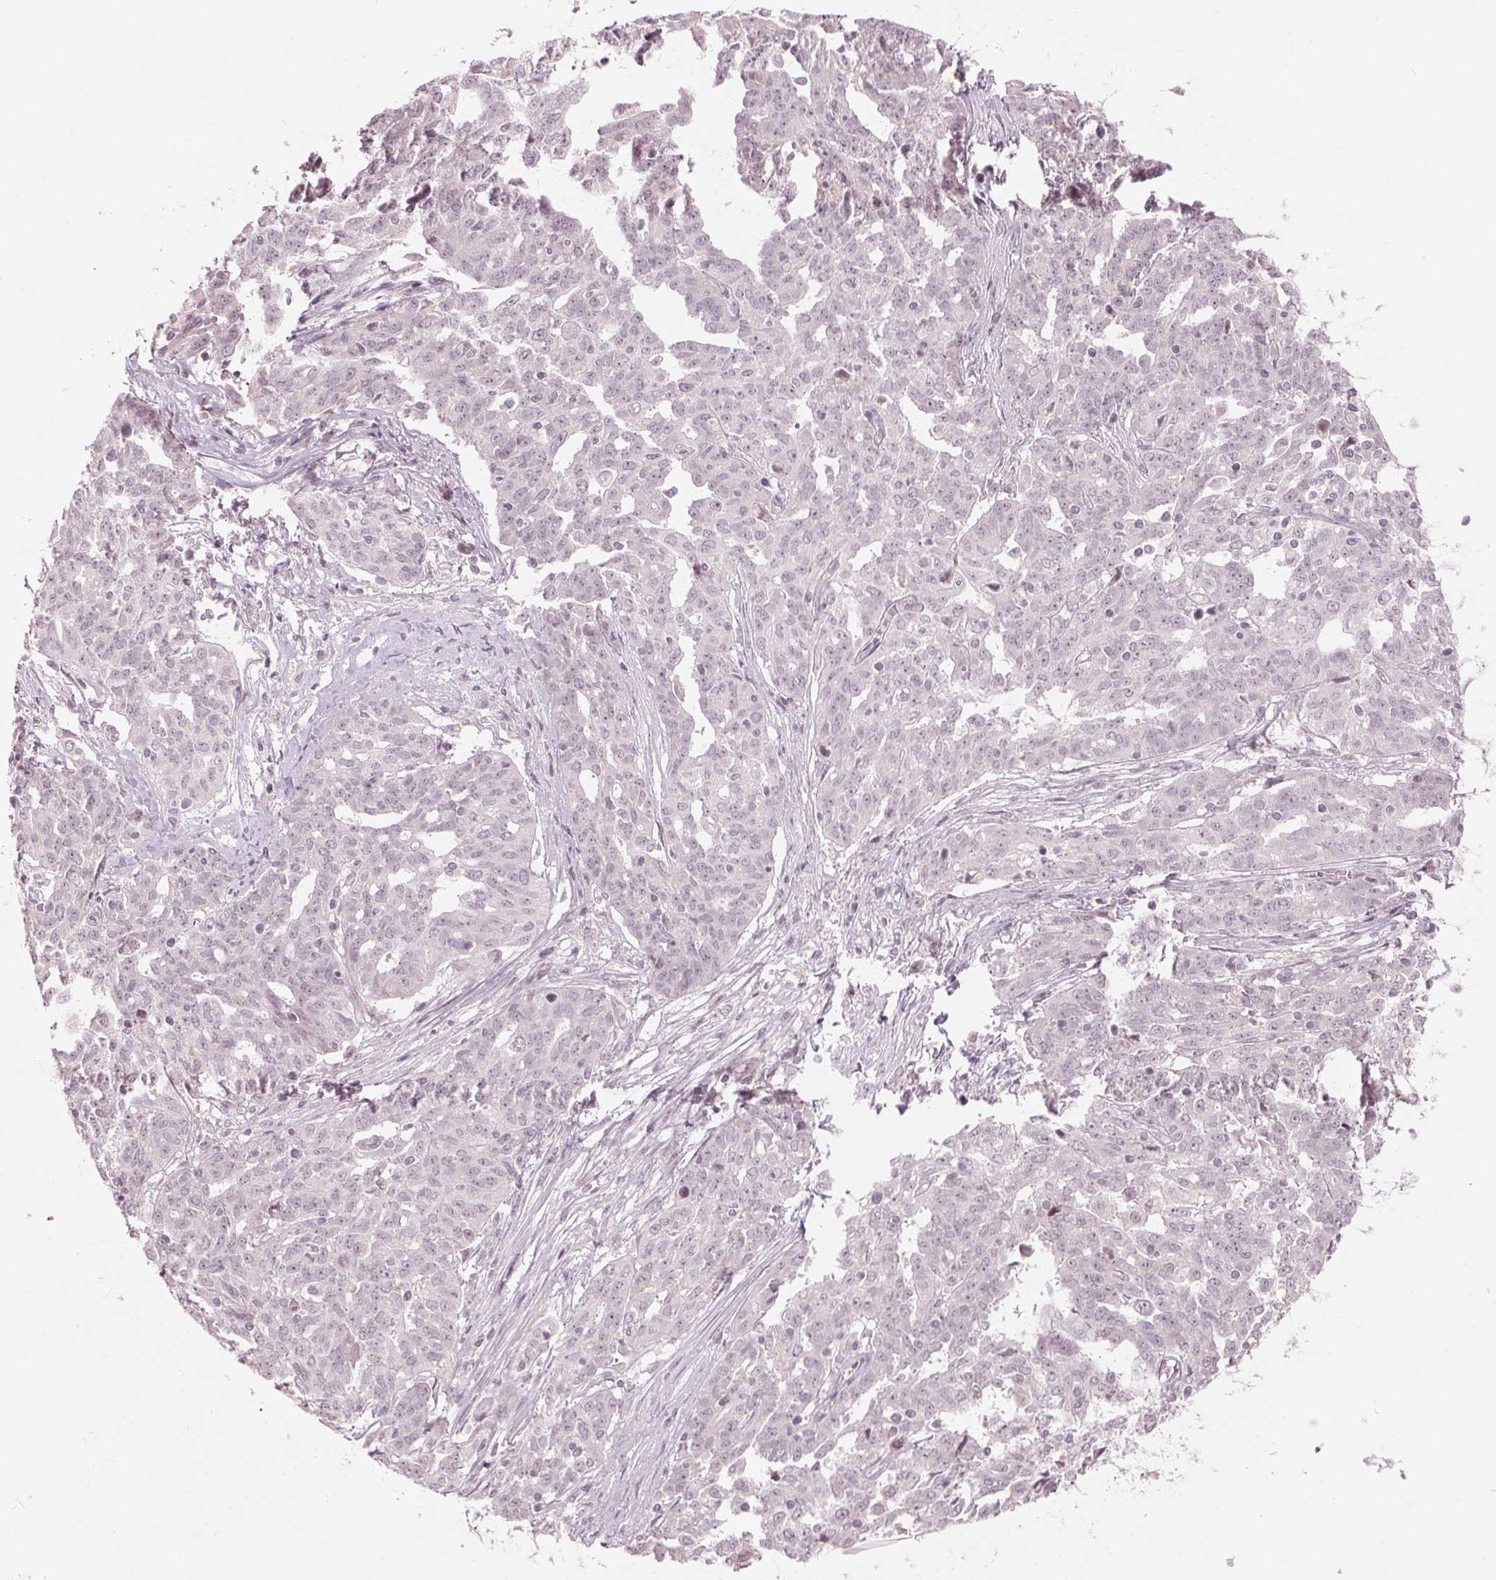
{"staining": {"intensity": "negative", "quantity": "none", "location": "none"}, "tissue": "ovarian cancer", "cell_type": "Tumor cells", "image_type": "cancer", "snomed": [{"axis": "morphology", "description": "Cystadenocarcinoma, serous, NOS"}, {"axis": "topography", "description": "Ovary"}], "caption": "This is an immunohistochemistry image of ovarian serous cystadenocarcinoma. There is no staining in tumor cells.", "gene": "TMED6", "patient": {"sex": "female", "age": 67}}